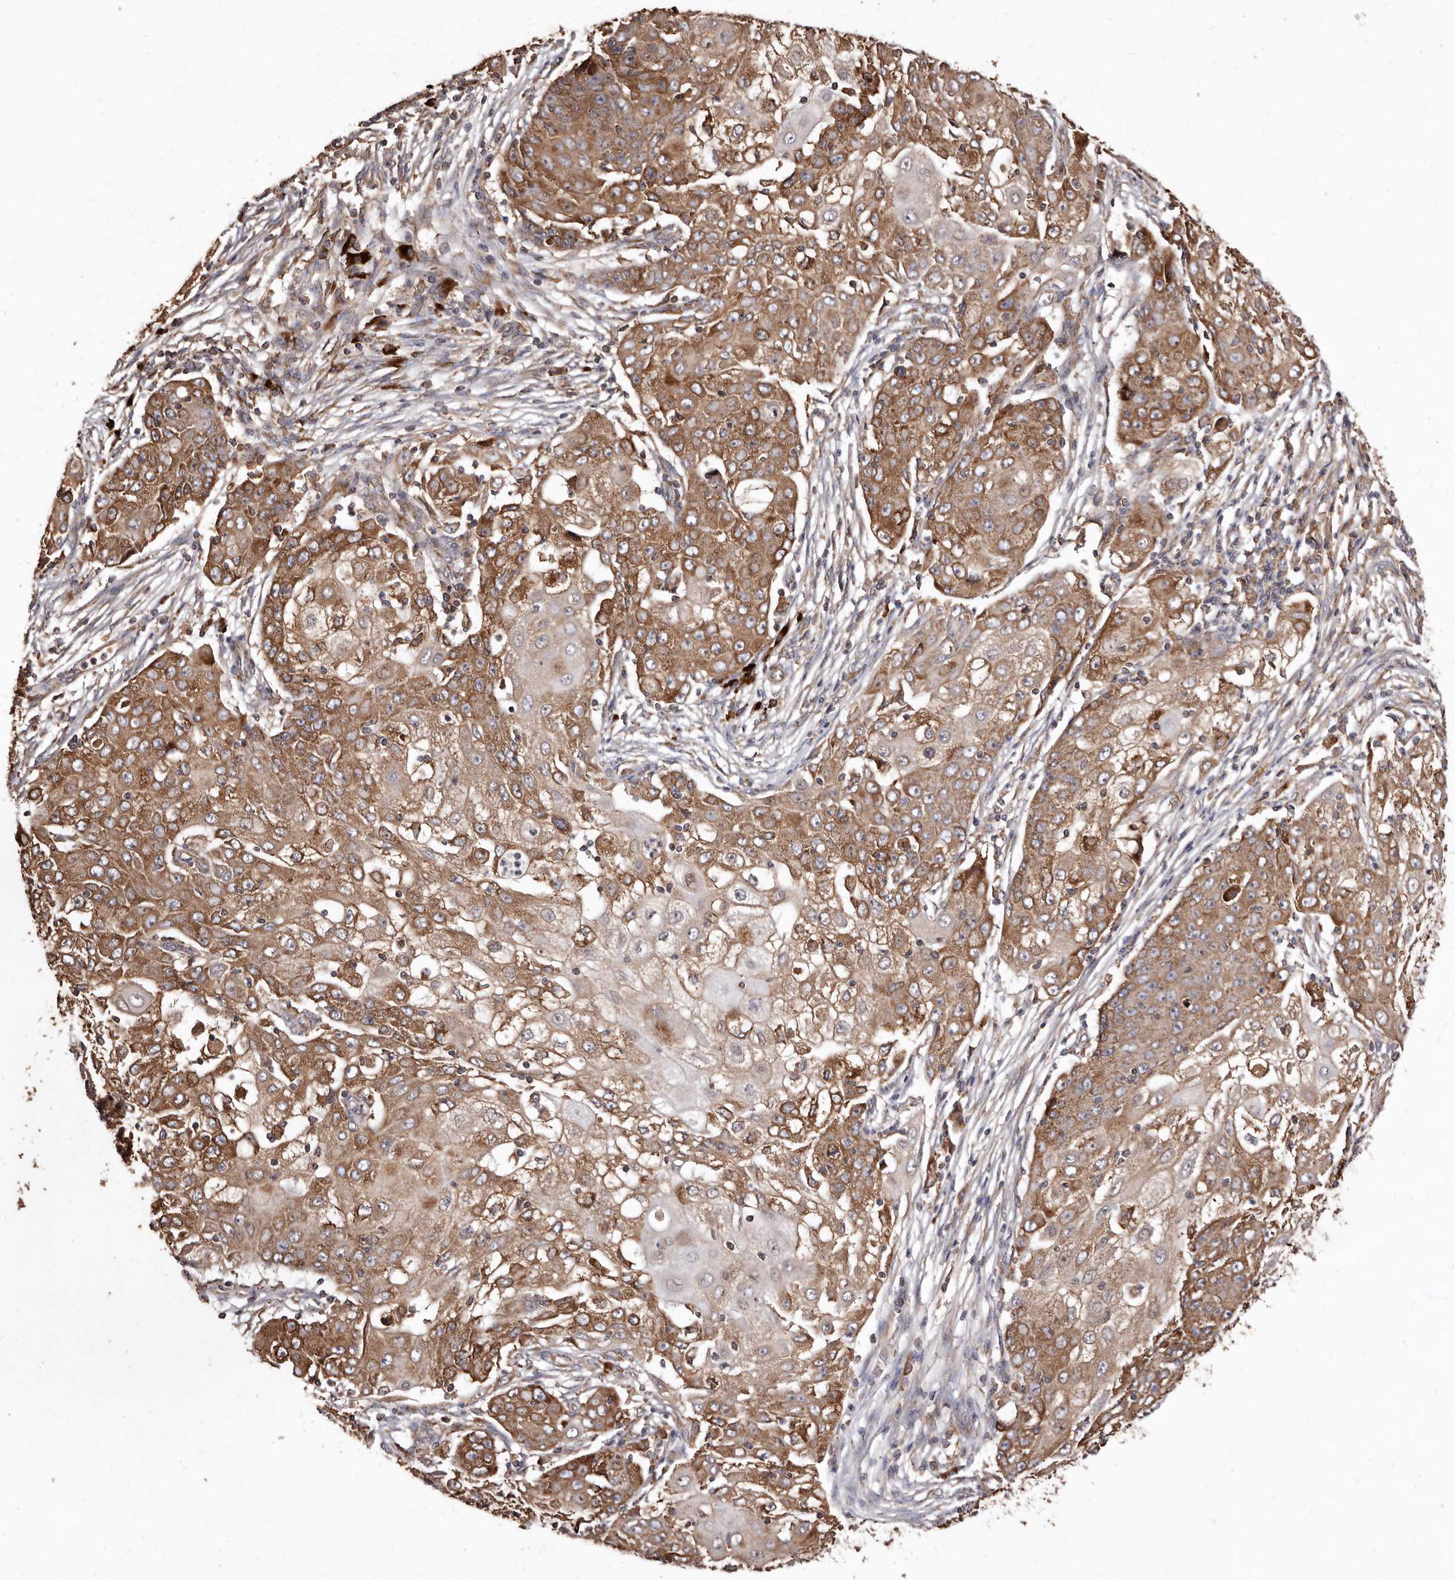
{"staining": {"intensity": "moderate", "quantity": ">75%", "location": "cytoplasmic/membranous"}, "tissue": "ovarian cancer", "cell_type": "Tumor cells", "image_type": "cancer", "snomed": [{"axis": "morphology", "description": "Carcinoma, endometroid"}, {"axis": "topography", "description": "Ovary"}], "caption": "Immunohistochemical staining of human ovarian endometroid carcinoma demonstrates moderate cytoplasmic/membranous protein staining in about >75% of tumor cells.", "gene": "STEAP2", "patient": {"sex": "female", "age": 42}}